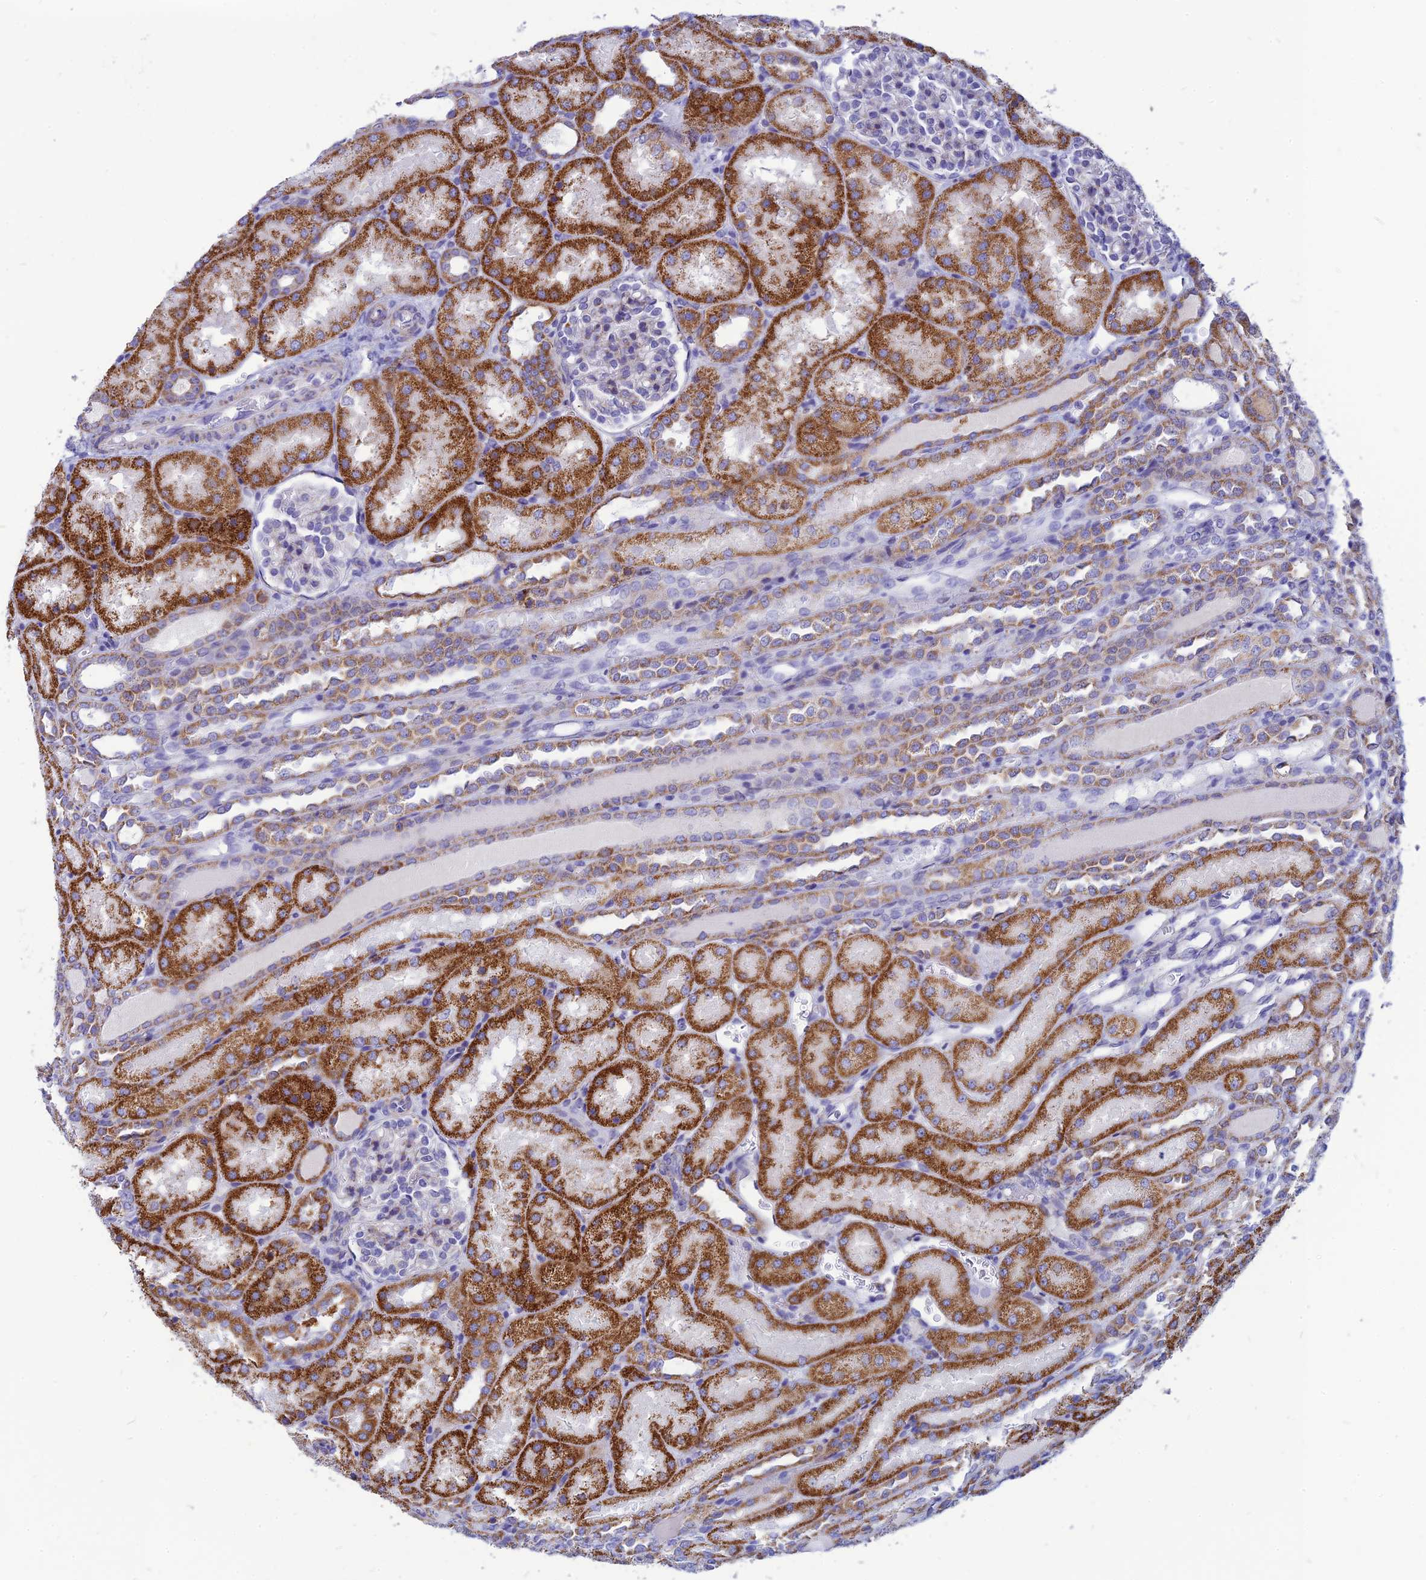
{"staining": {"intensity": "negative", "quantity": "none", "location": "none"}, "tissue": "kidney", "cell_type": "Cells in glomeruli", "image_type": "normal", "snomed": [{"axis": "morphology", "description": "Normal tissue, NOS"}, {"axis": "topography", "description": "Kidney"}], "caption": "An immunohistochemistry image of benign kidney is shown. There is no staining in cells in glomeruli of kidney. The staining is performed using DAB (3,3'-diaminobenzidine) brown chromogen with nuclei counter-stained in using hematoxylin.", "gene": "PACC1", "patient": {"sex": "male", "age": 1}}